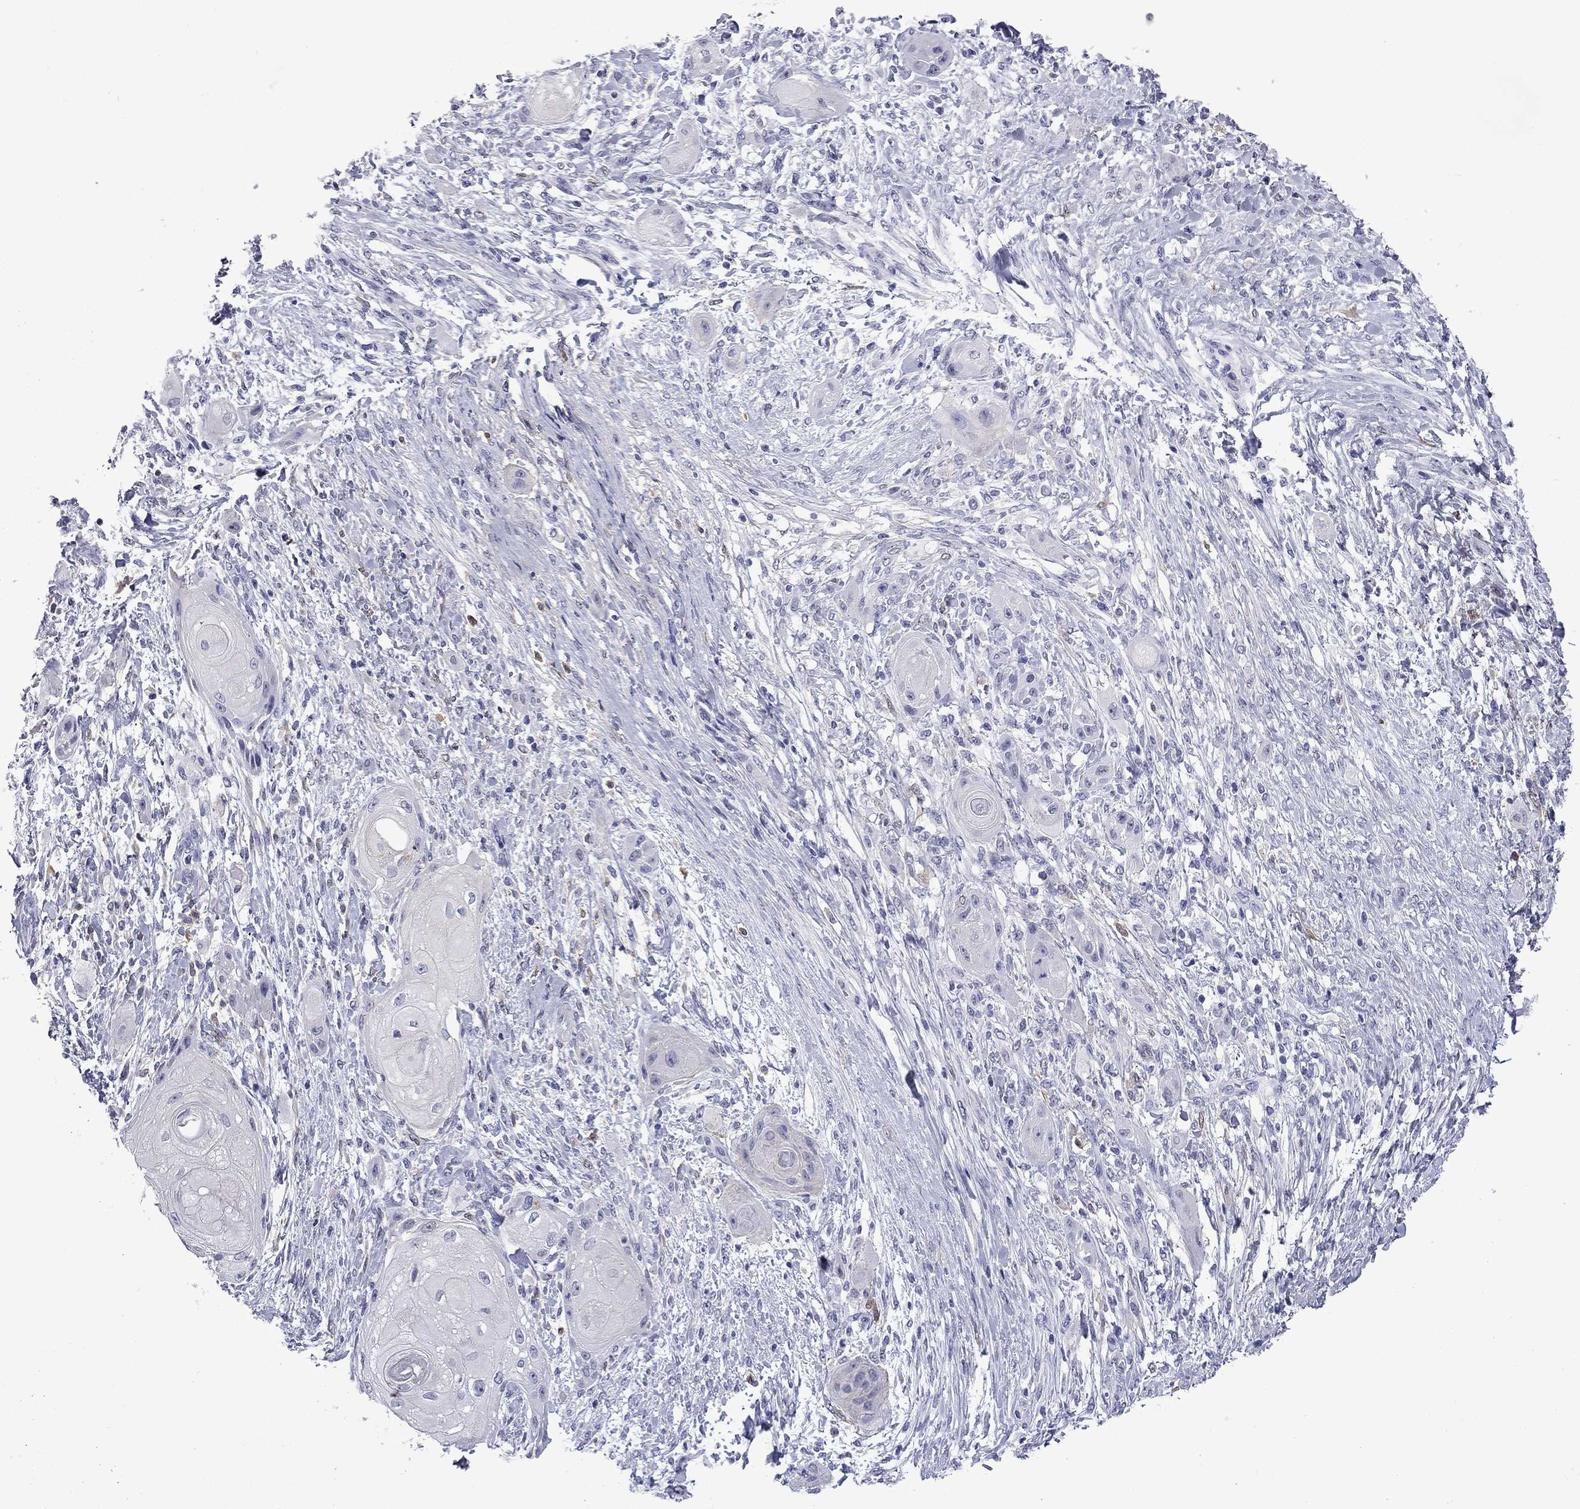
{"staining": {"intensity": "negative", "quantity": "none", "location": "none"}, "tissue": "skin cancer", "cell_type": "Tumor cells", "image_type": "cancer", "snomed": [{"axis": "morphology", "description": "Squamous cell carcinoma, NOS"}, {"axis": "topography", "description": "Skin"}], "caption": "Histopathology image shows no significant protein expression in tumor cells of skin cancer.", "gene": "BCL2L14", "patient": {"sex": "male", "age": 62}}